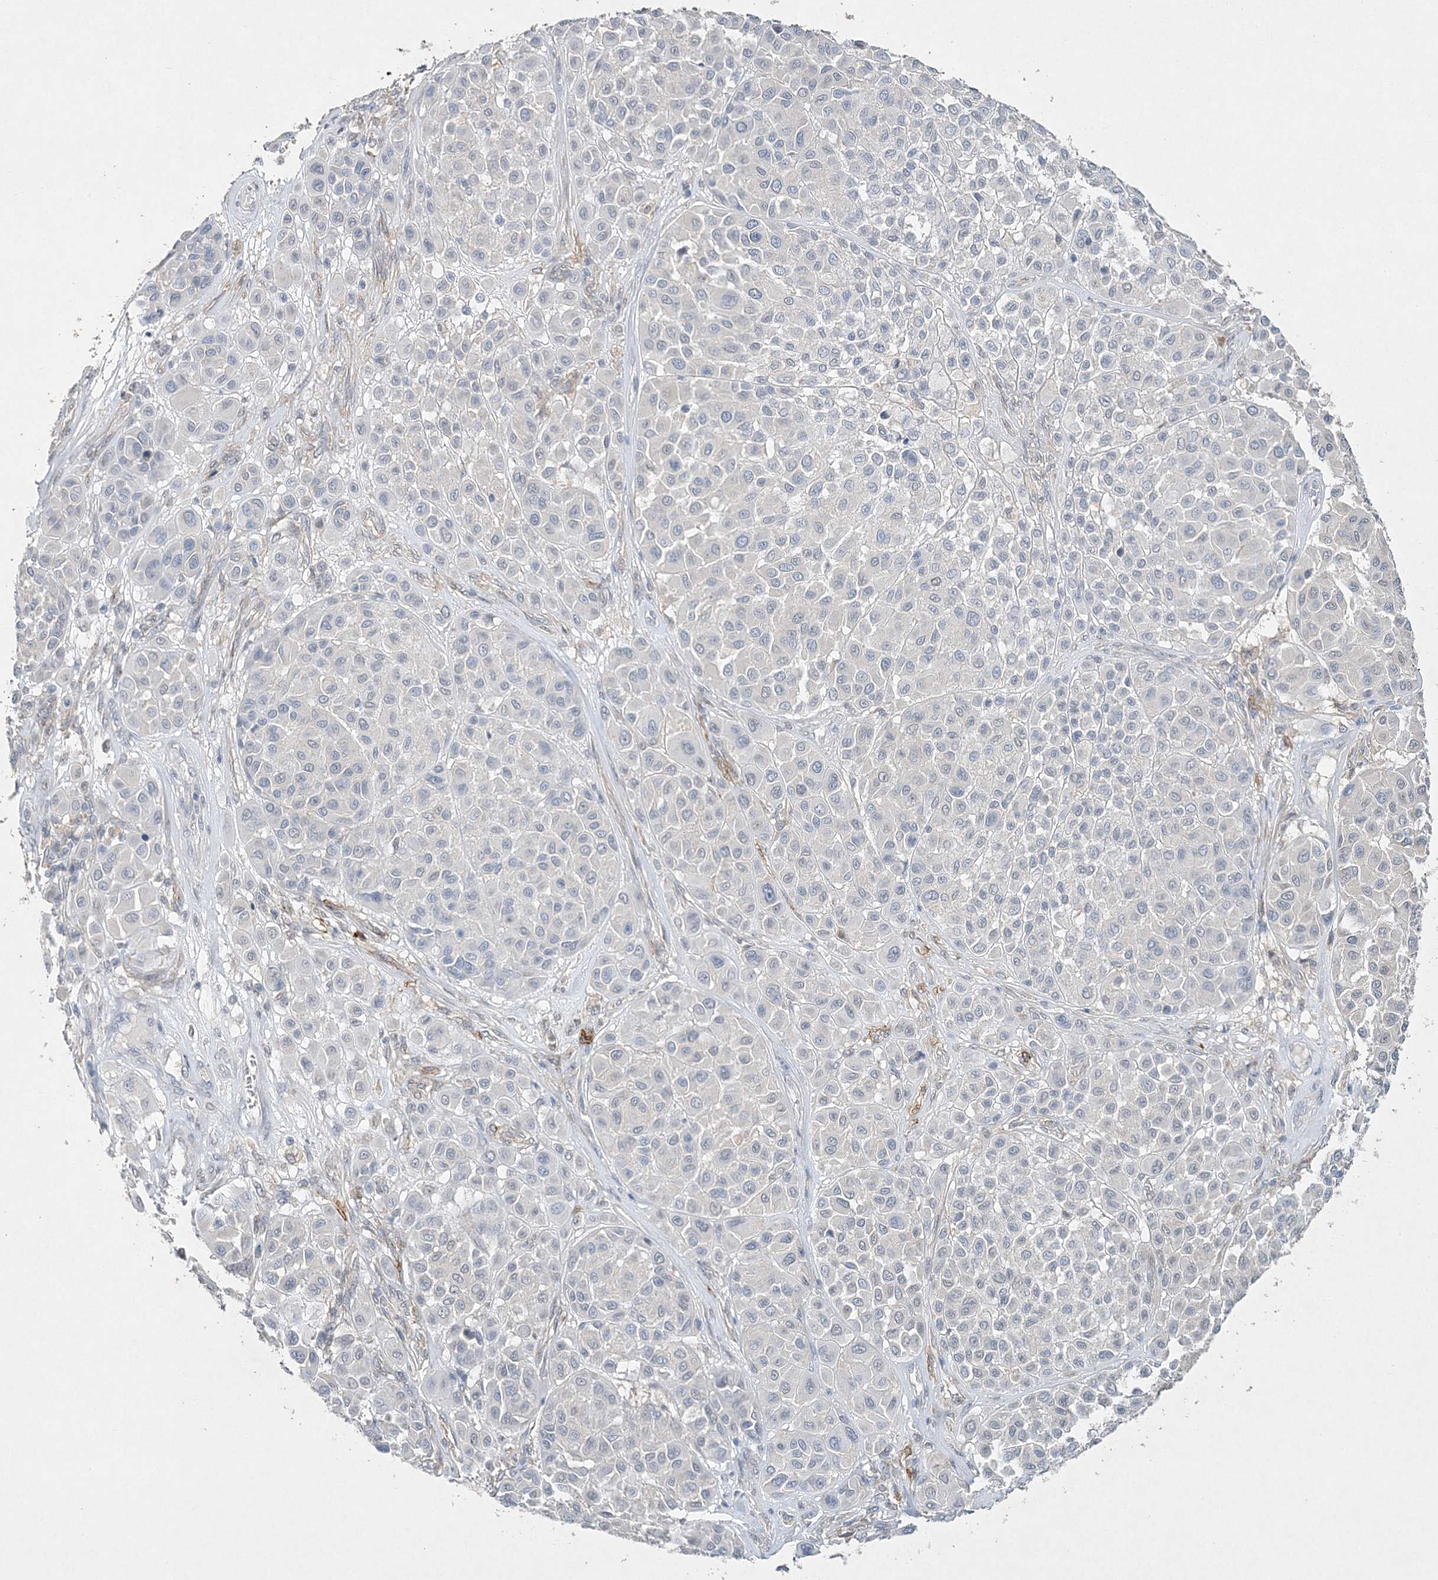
{"staining": {"intensity": "negative", "quantity": "none", "location": "none"}, "tissue": "melanoma", "cell_type": "Tumor cells", "image_type": "cancer", "snomed": [{"axis": "morphology", "description": "Malignant melanoma, Metastatic site"}, {"axis": "topography", "description": "Soft tissue"}], "caption": "There is no significant expression in tumor cells of malignant melanoma (metastatic site).", "gene": "MAT2B", "patient": {"sex": "male", "age": 41}}